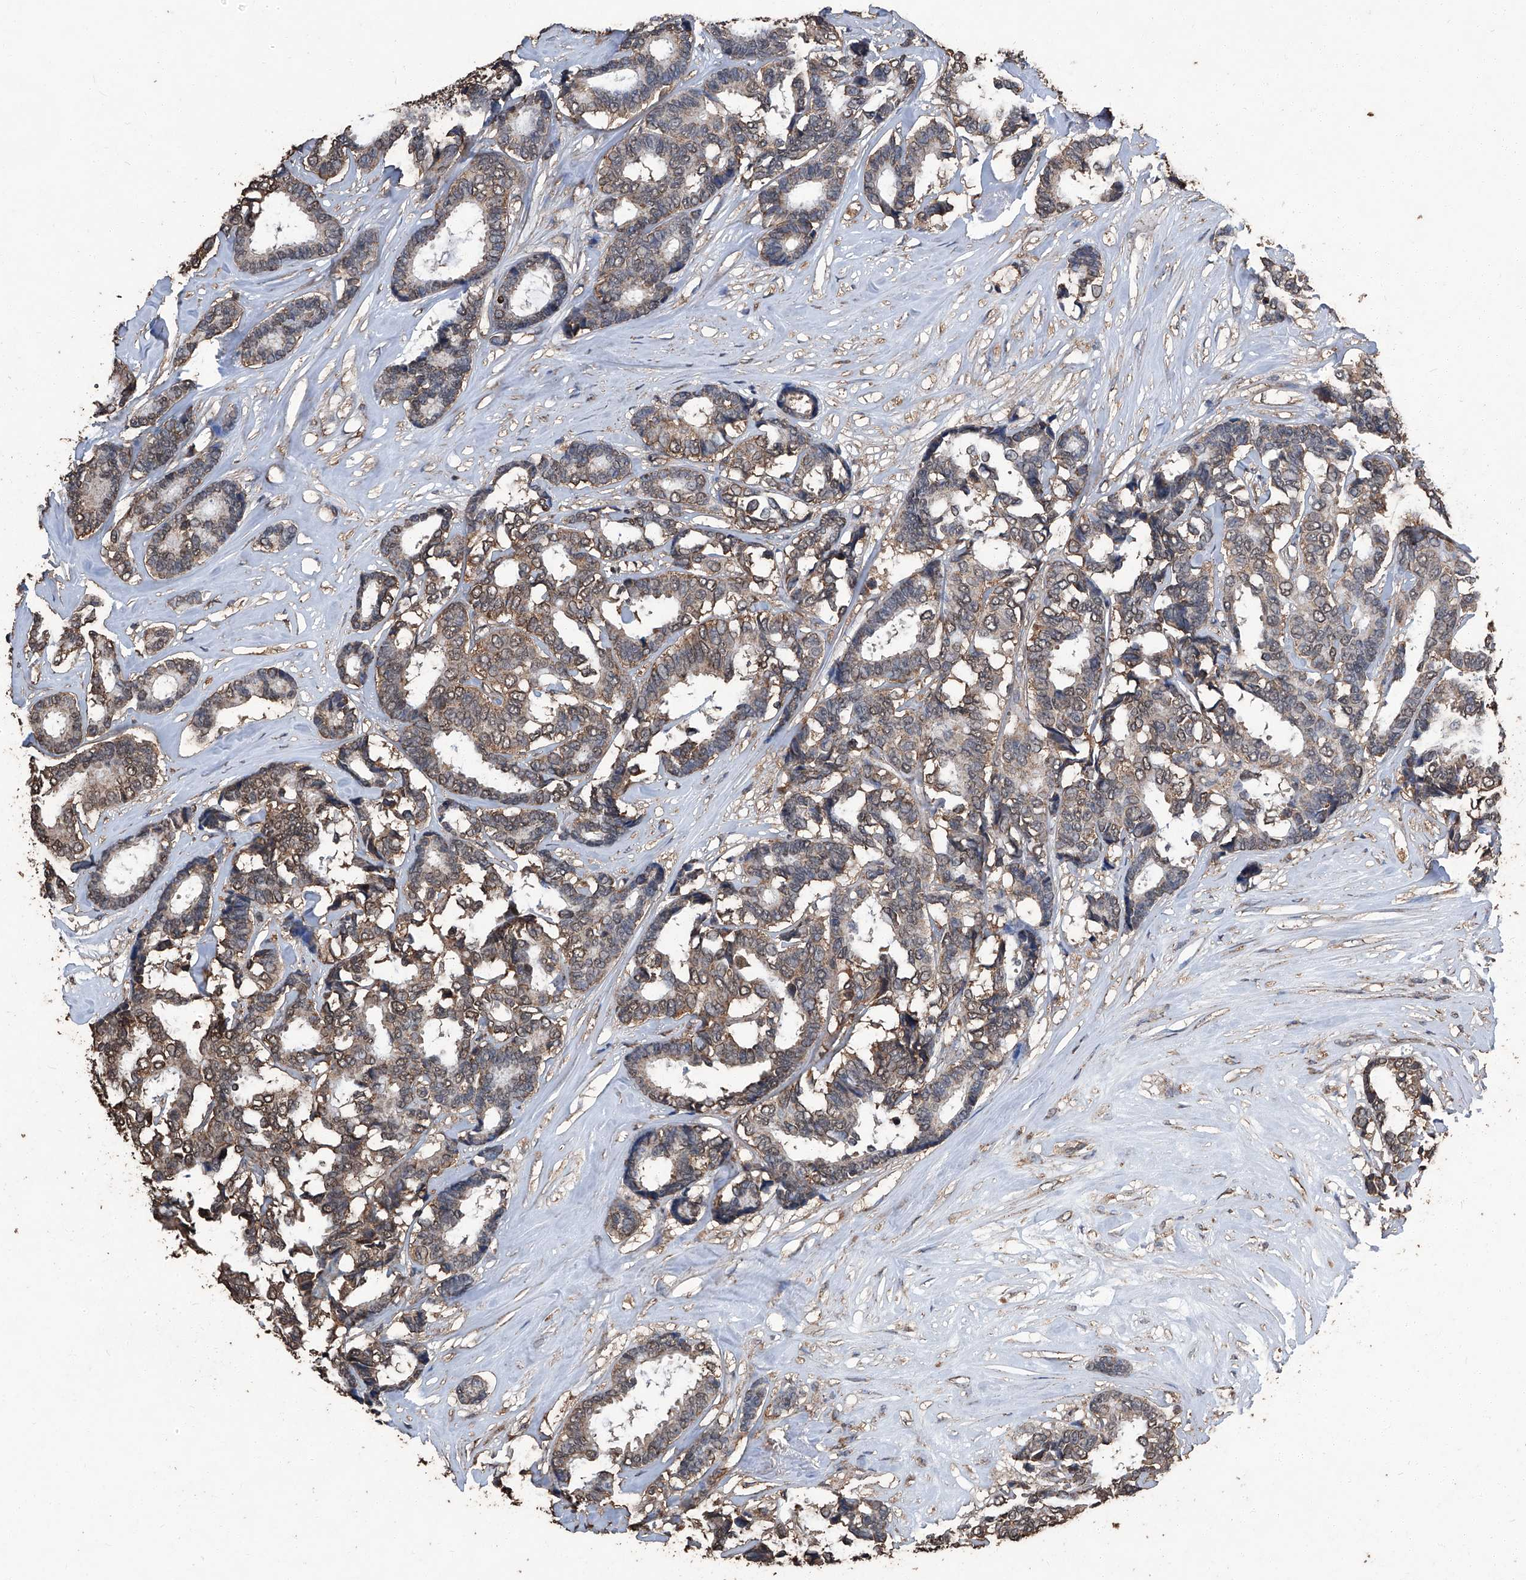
{"staining": {"intensity": "moderate", "quantity": ">75%", "location": "cytoplasmic/membranous"}, "tissue": "breast cancer", "cell_type": "Tumor cells", "image_type": "cancer", "snomed": [{"axis": "morphology", "description": "Duct carcinoma"}, {"axis": "topography", "description": "Breast"}], "caption": "This is a histology image of immunohistochemistry (IHC) staining of invasive ductal carcinoma (breast), which shows moderate staining in the cytoplasmic/membranous of tumor cells.", "gene": "STARD7", "patient": {"sex": "female", "age": 87}}